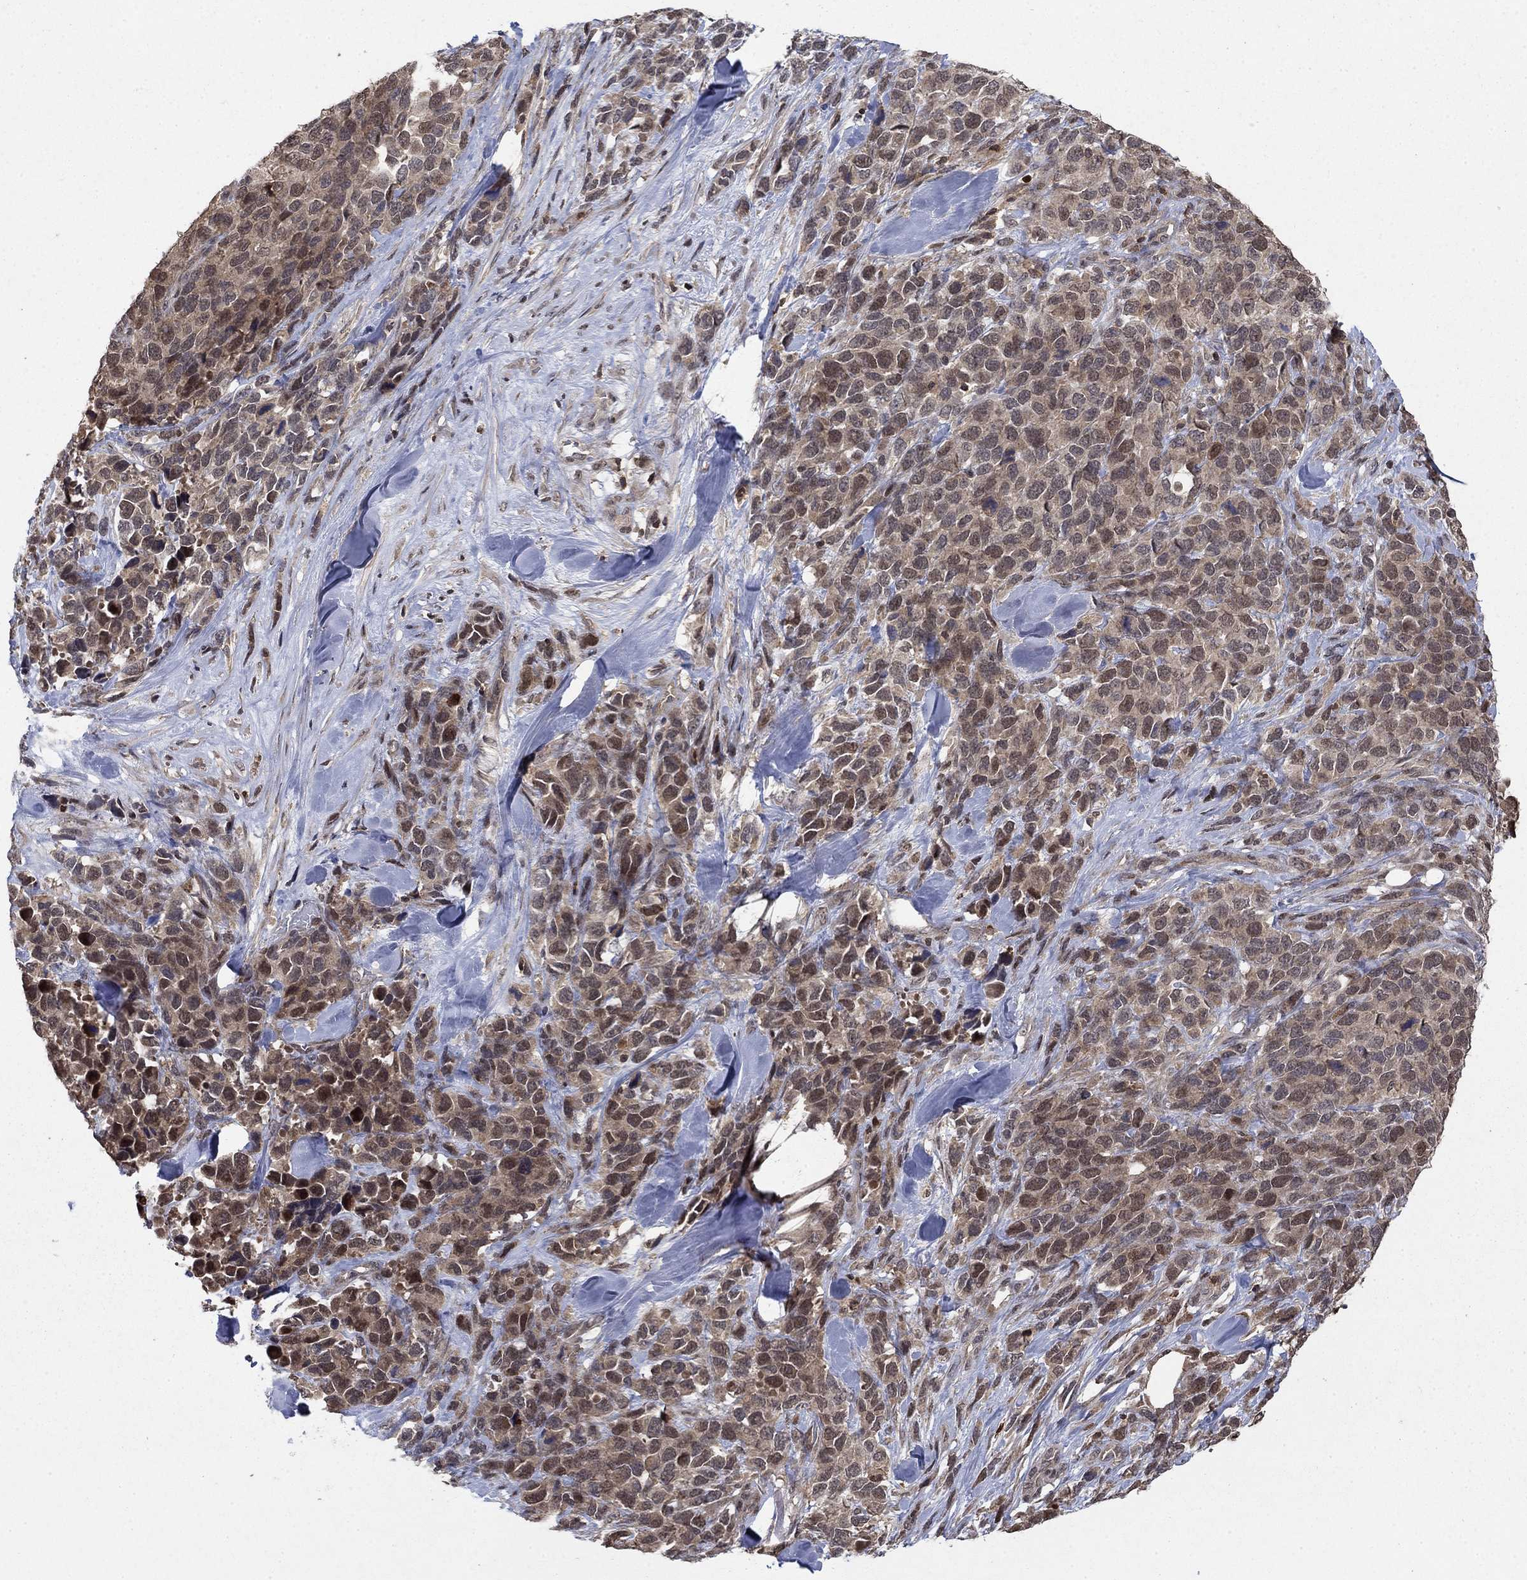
{"staining": {"intensity": "strong", "quantity": "<25%", "location": "cytoplasmic/membranous,nuclear"}, "tissue": "melanoma", "cell_type": "Tumor cells", "image_type": "cancer", "snomed": [{"axis": "morphology", "description": "Malignant melanoma, Metastatic site"}, {"axis": "topography", "description": "Skin"}], "caption": "Protein expression analysis of malignant melanoma (metastatic site) exhibits strong cytoplasmic/membranous and nuclear staining in about <25% of tumor cells.", "gene": "CCDC66", "patient": {"sex": "male", "age": 84}}